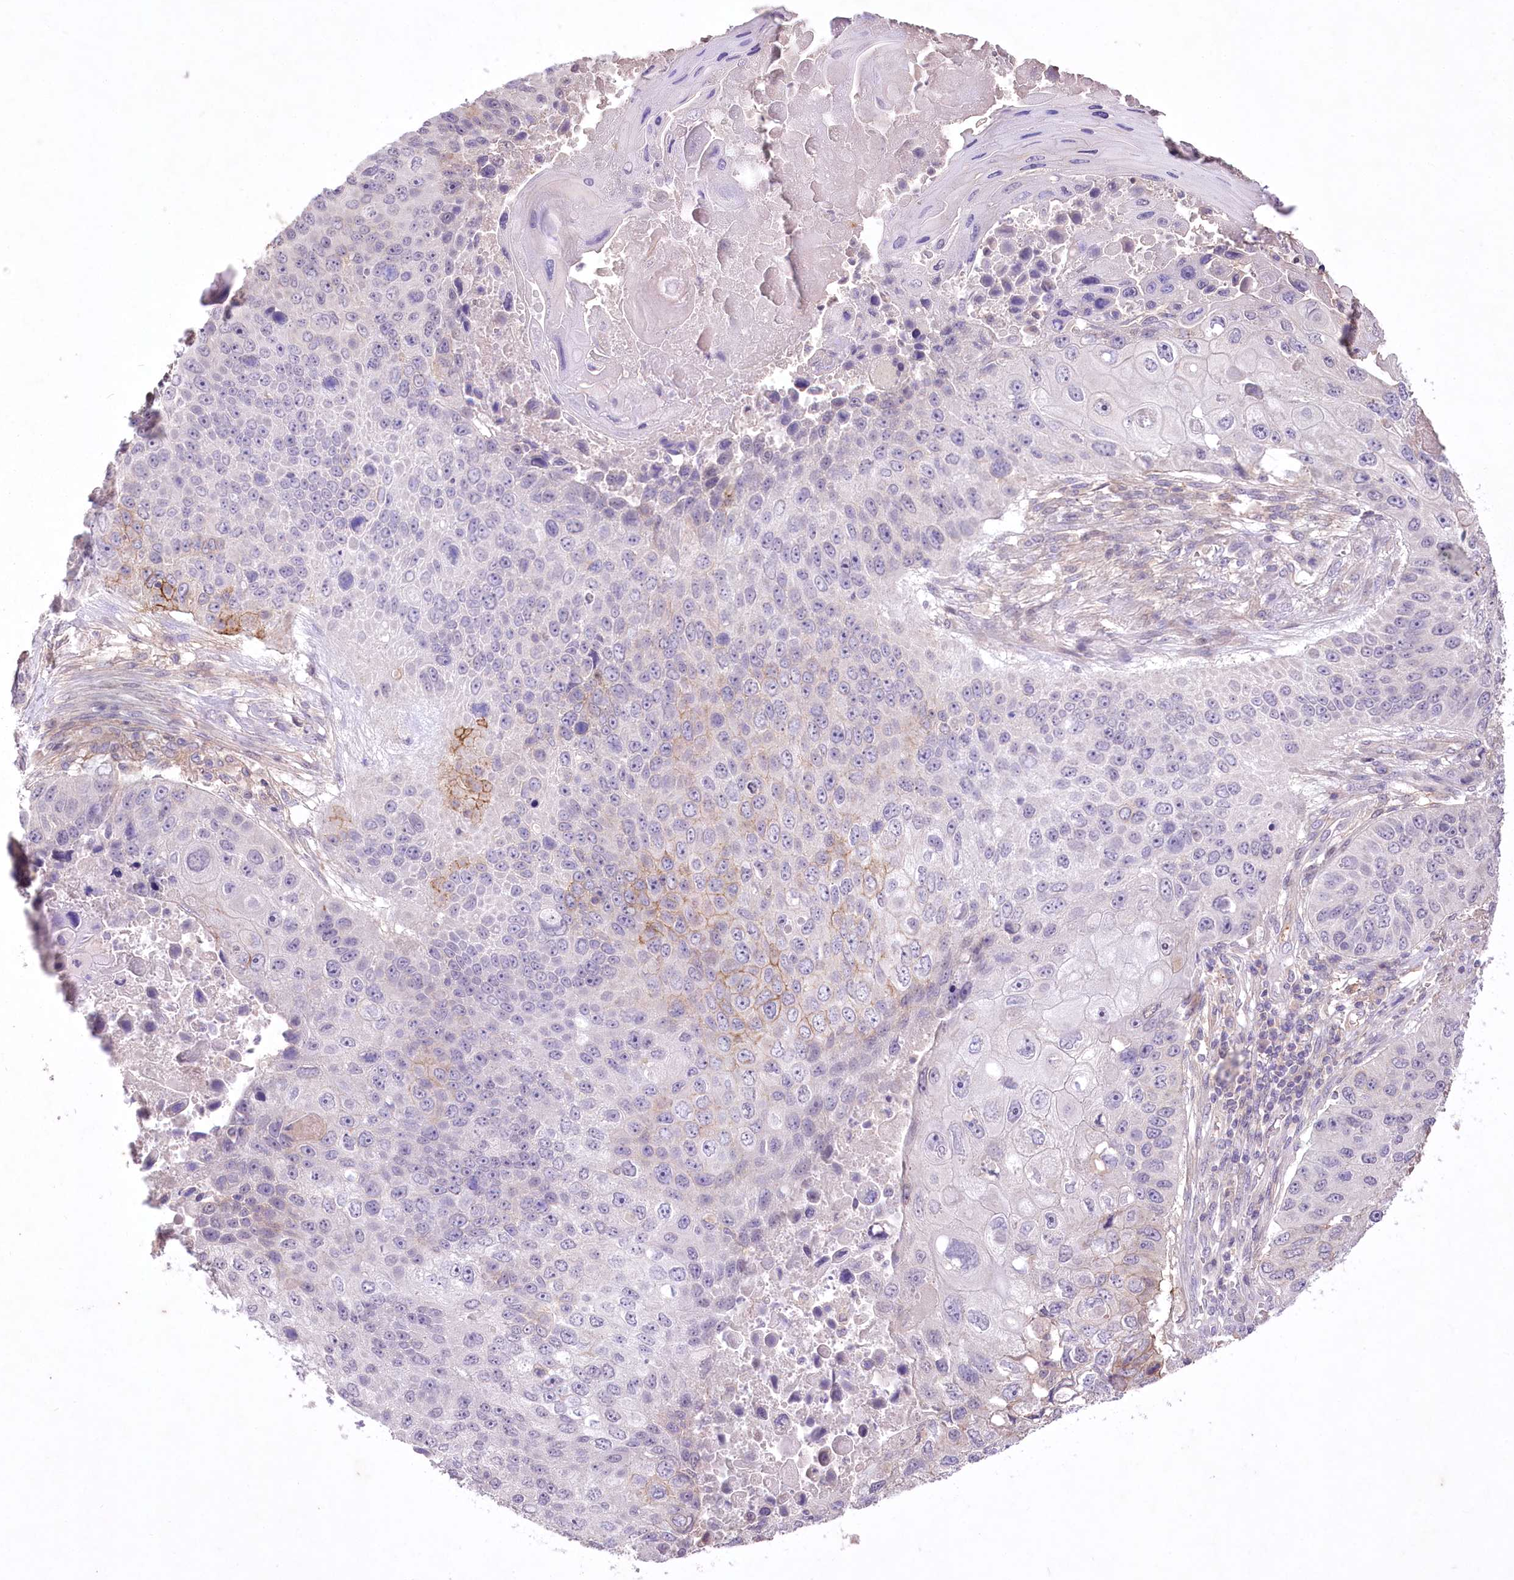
{"staining": {"intensity": "moderate", "quantity": "<25%", "location": "cytoplasmic/membranous"}, "tissue": "lung cancer", "cell_type": "Tumor cells", "image_type": "cancer", "snomed": [{"axis": "morphology", "description": "Squamous cell carcinoma, NOS"}, {"axis": "topography", "description": "Lung"}], "caption": "DAB immunohistochemical staining of lung squamous cell carcinoma displays moderate cytoplasmic/membranous protein expression in about <25% of tumor cells.", "gene": "ENPP1", "patient": {"sex": "male", "age": 61}}